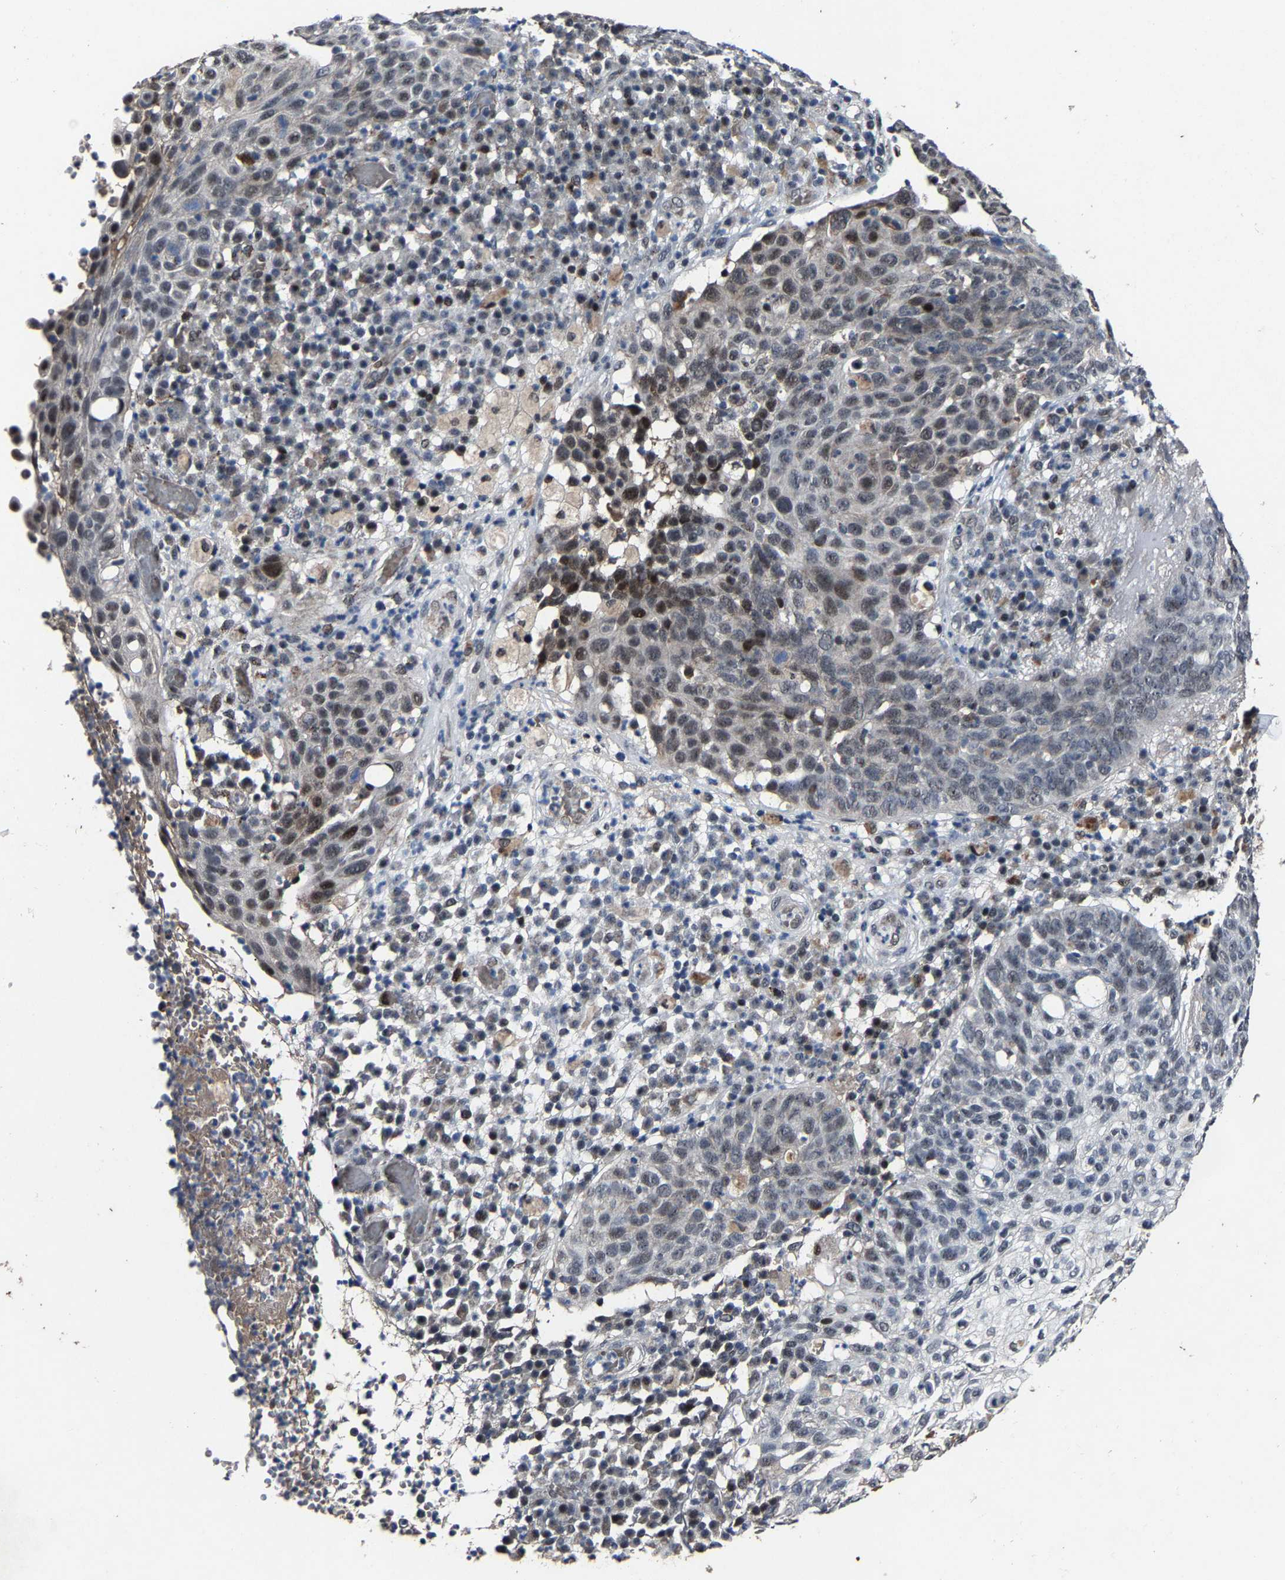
{"staining": {"intensity": "moderate", "quantity": ">75%", "location": "nuclear"}, "tissue": "skin cancer", "cell_type": "Tumor cells", "image_type": "cancer", "snomed": [{"axis": "morphology", "description": "Squamous cell carcinoma in situ, NOS"}, {"axis": "morphology", "description": "Squamous cell carcinoma, NOS"}, {"axis": "topography", "description": "Skin"}], "caption": "Brown immunohistochemical staining in human squamous cell carcinoma (skin) exhibits moderate nuclear positivity in approximately >75% of tumor cells.", "gene": "LSM8", "patient": {"sex": "male", "age": 93}}